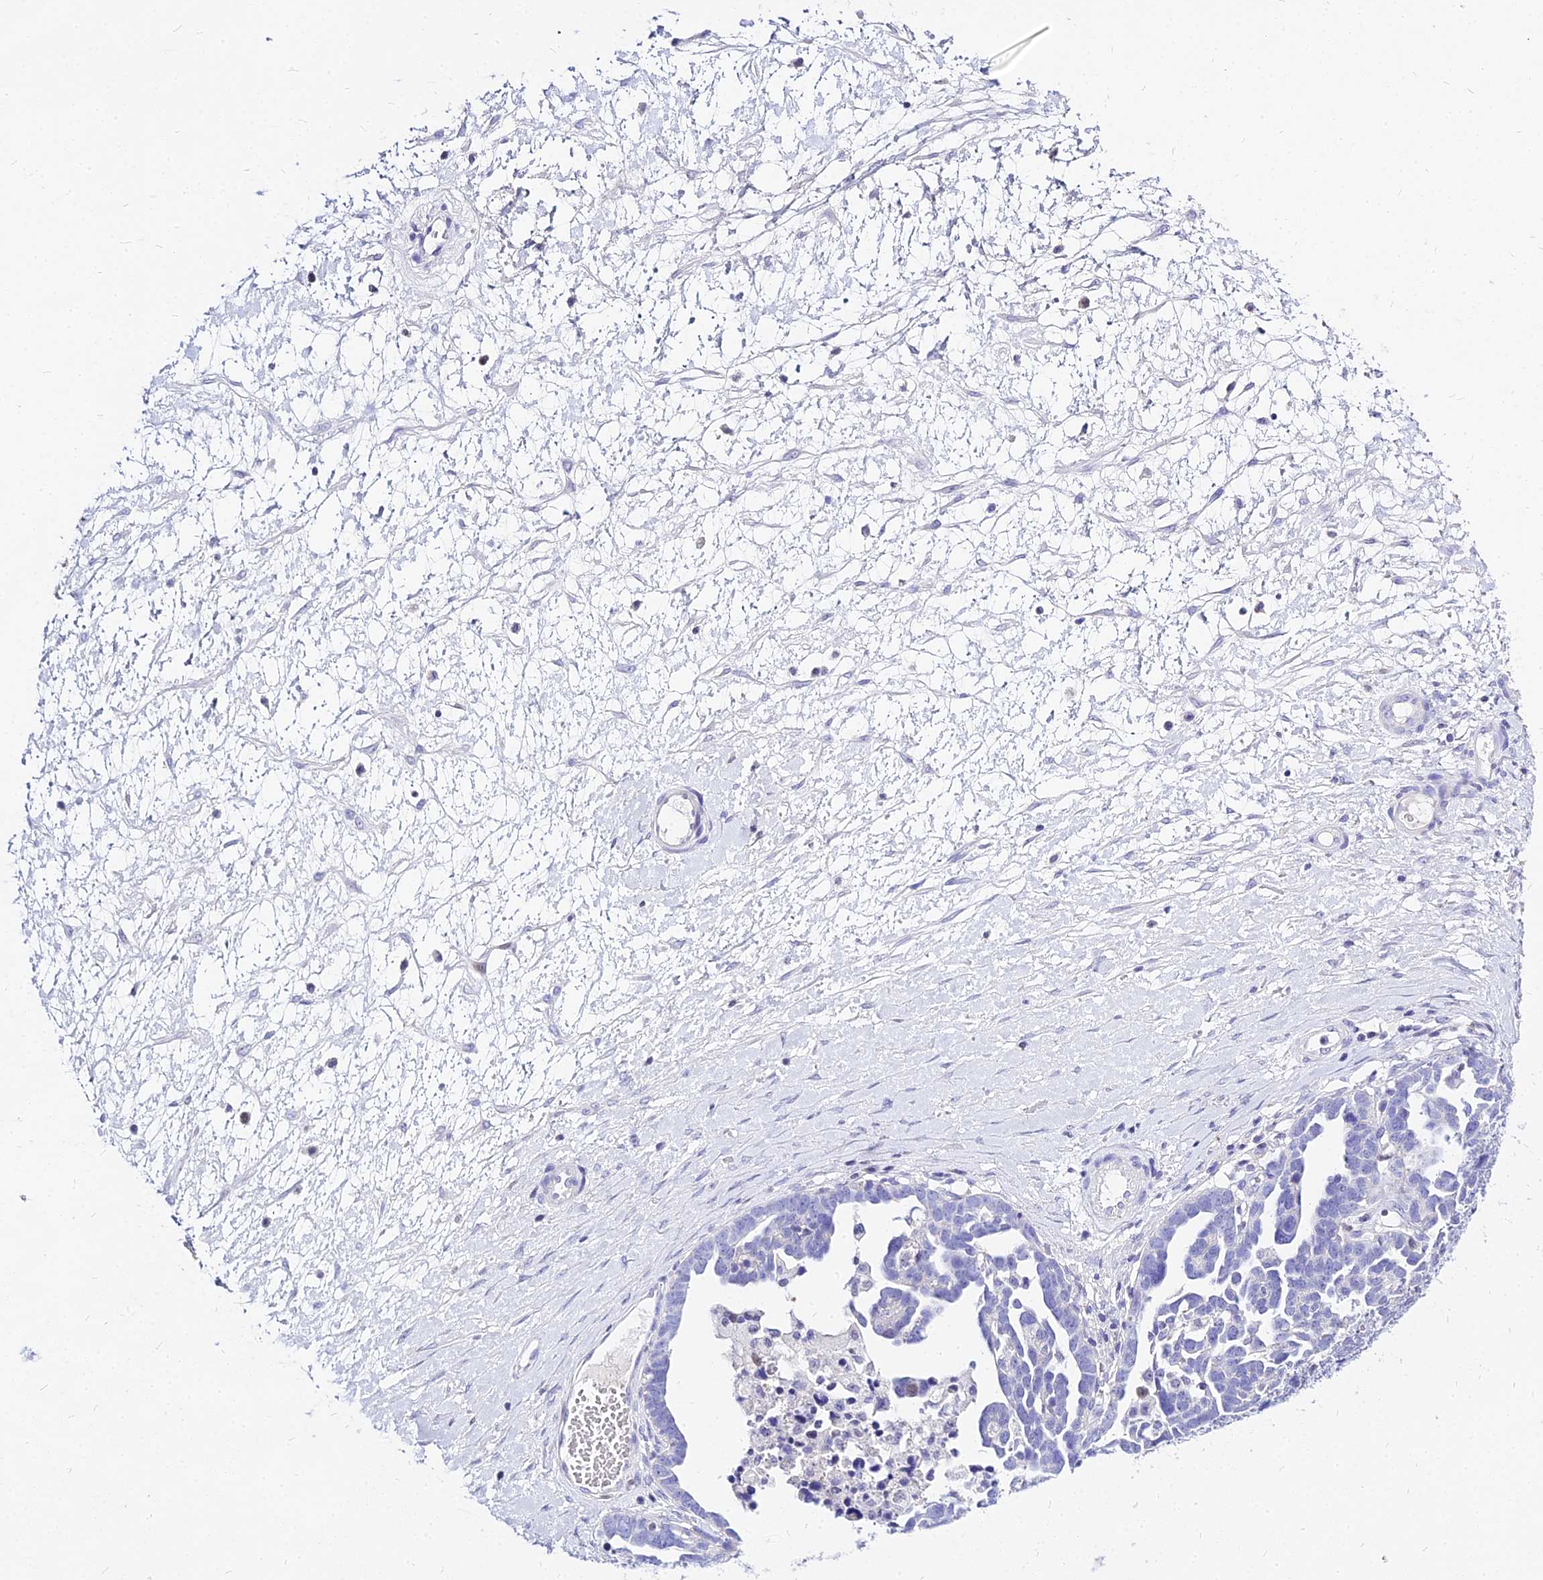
{"staining": {"intensity": "negative", "quantity": "none", "location": "none"}, "tissue": "ovarian cancer", "cell_type": "Tumor cells", "image_type": "cancer", "snomed": [{"axis": "morphology", "description": "Cystadenocarcinoma, serous, NOS"}, {"axis": "topography", "description": "Ovary"}], "caption": "An image of ovarian cancer stained for a protein demonstrates no brown staining in tumor cells.", "gene": "CARD18", "patient": {"sex": "female", "age": 54}}